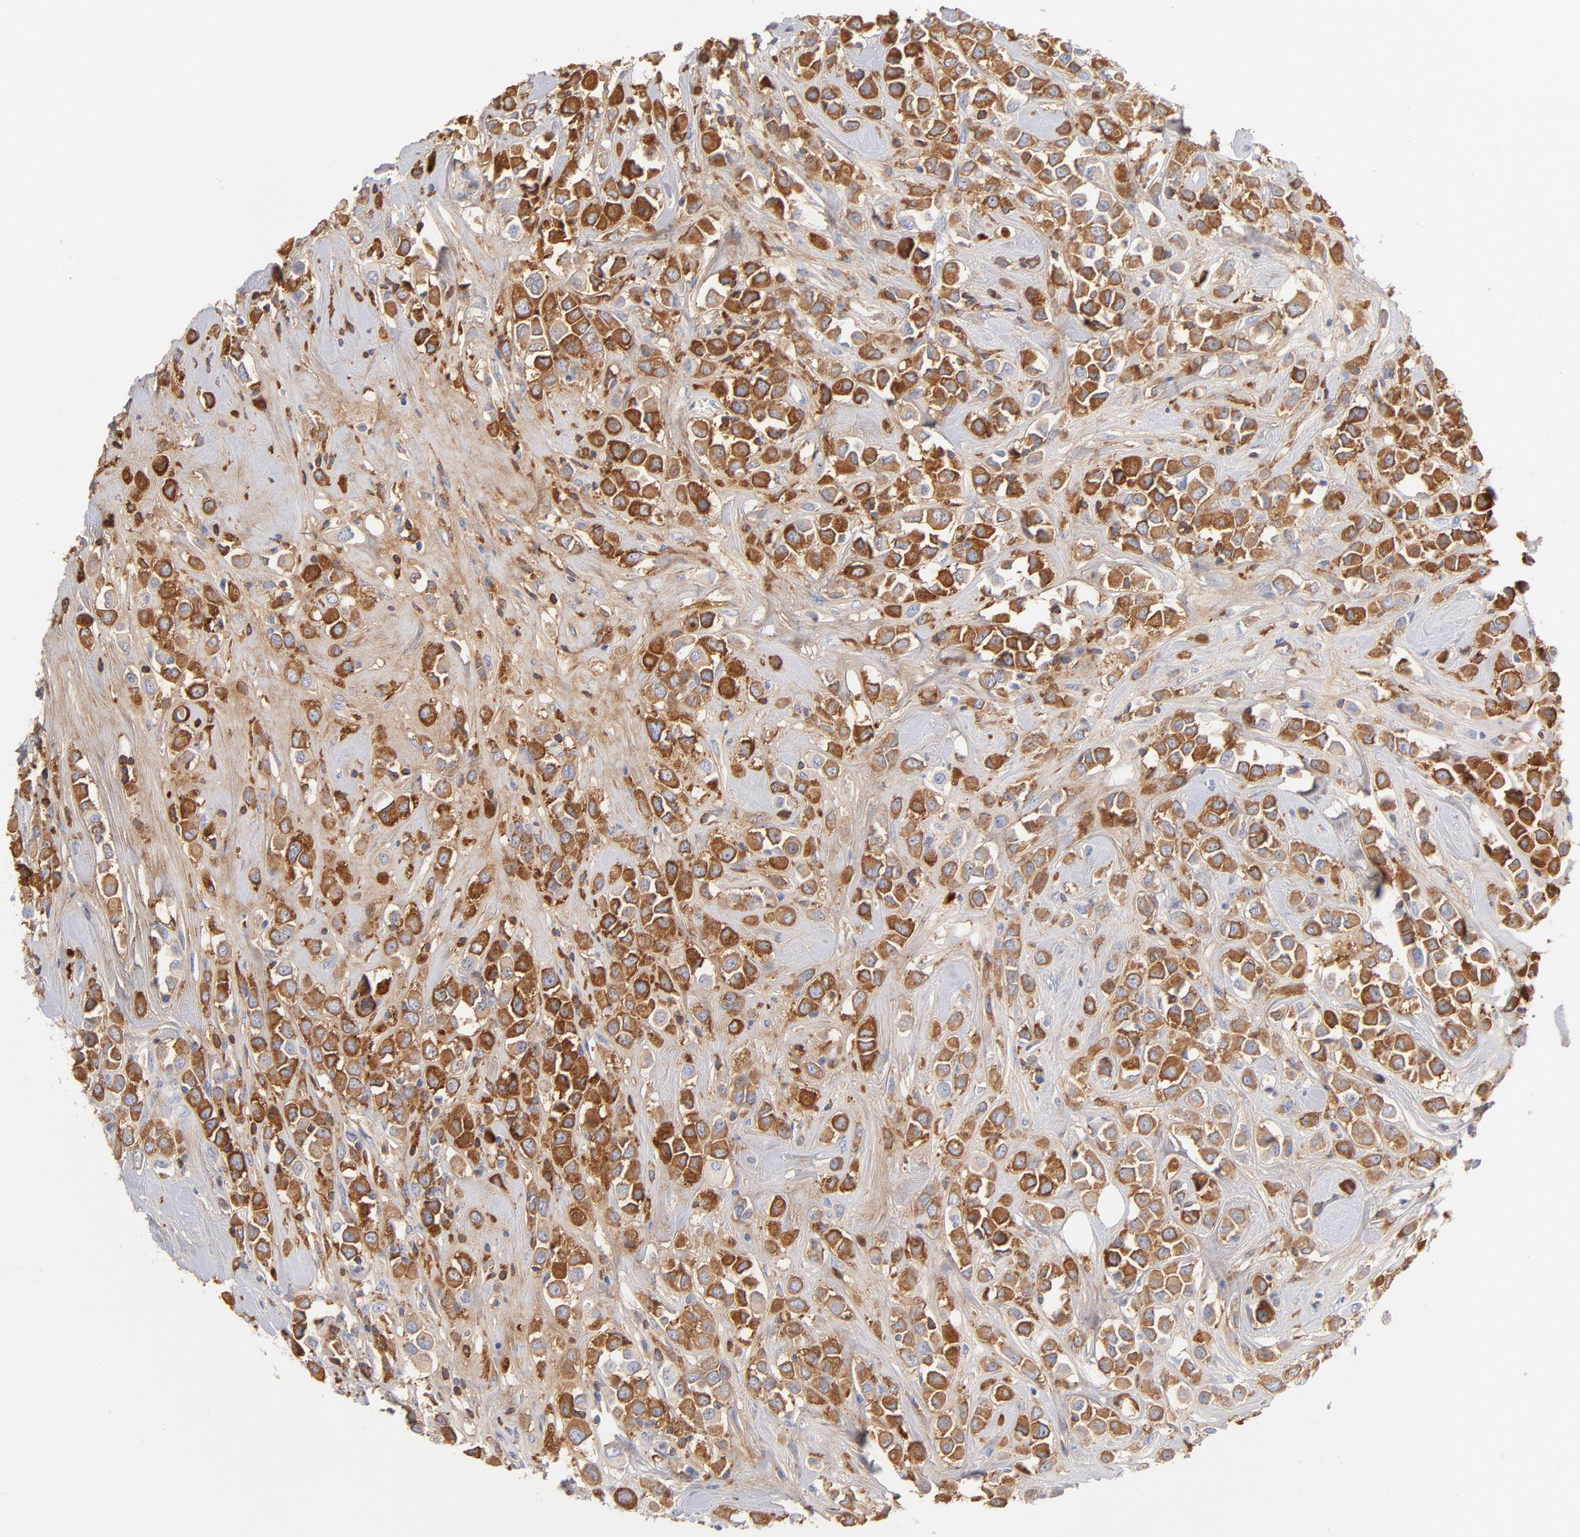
{"staining": {"intensity": "moderate", "quantity": ">75%", "location": "cytoplasmic/membranous"}, "tissue": "breast cancer", "cell_type": "Tumor cells", "image_type": "cancer", "snomed": [{"axis": "morphology", "description": "Duct carcinoma"}, {"axis": "topography", "description": "Breast"}], "caption": "Breast cancer (intraductal carcinoma) stained with a brown dye shows moderate cytoplasmic/membranous positive positivity in about >75% of tumor cells.", "gene": "C3", "patient": {"sex": "female", "age": 61}}